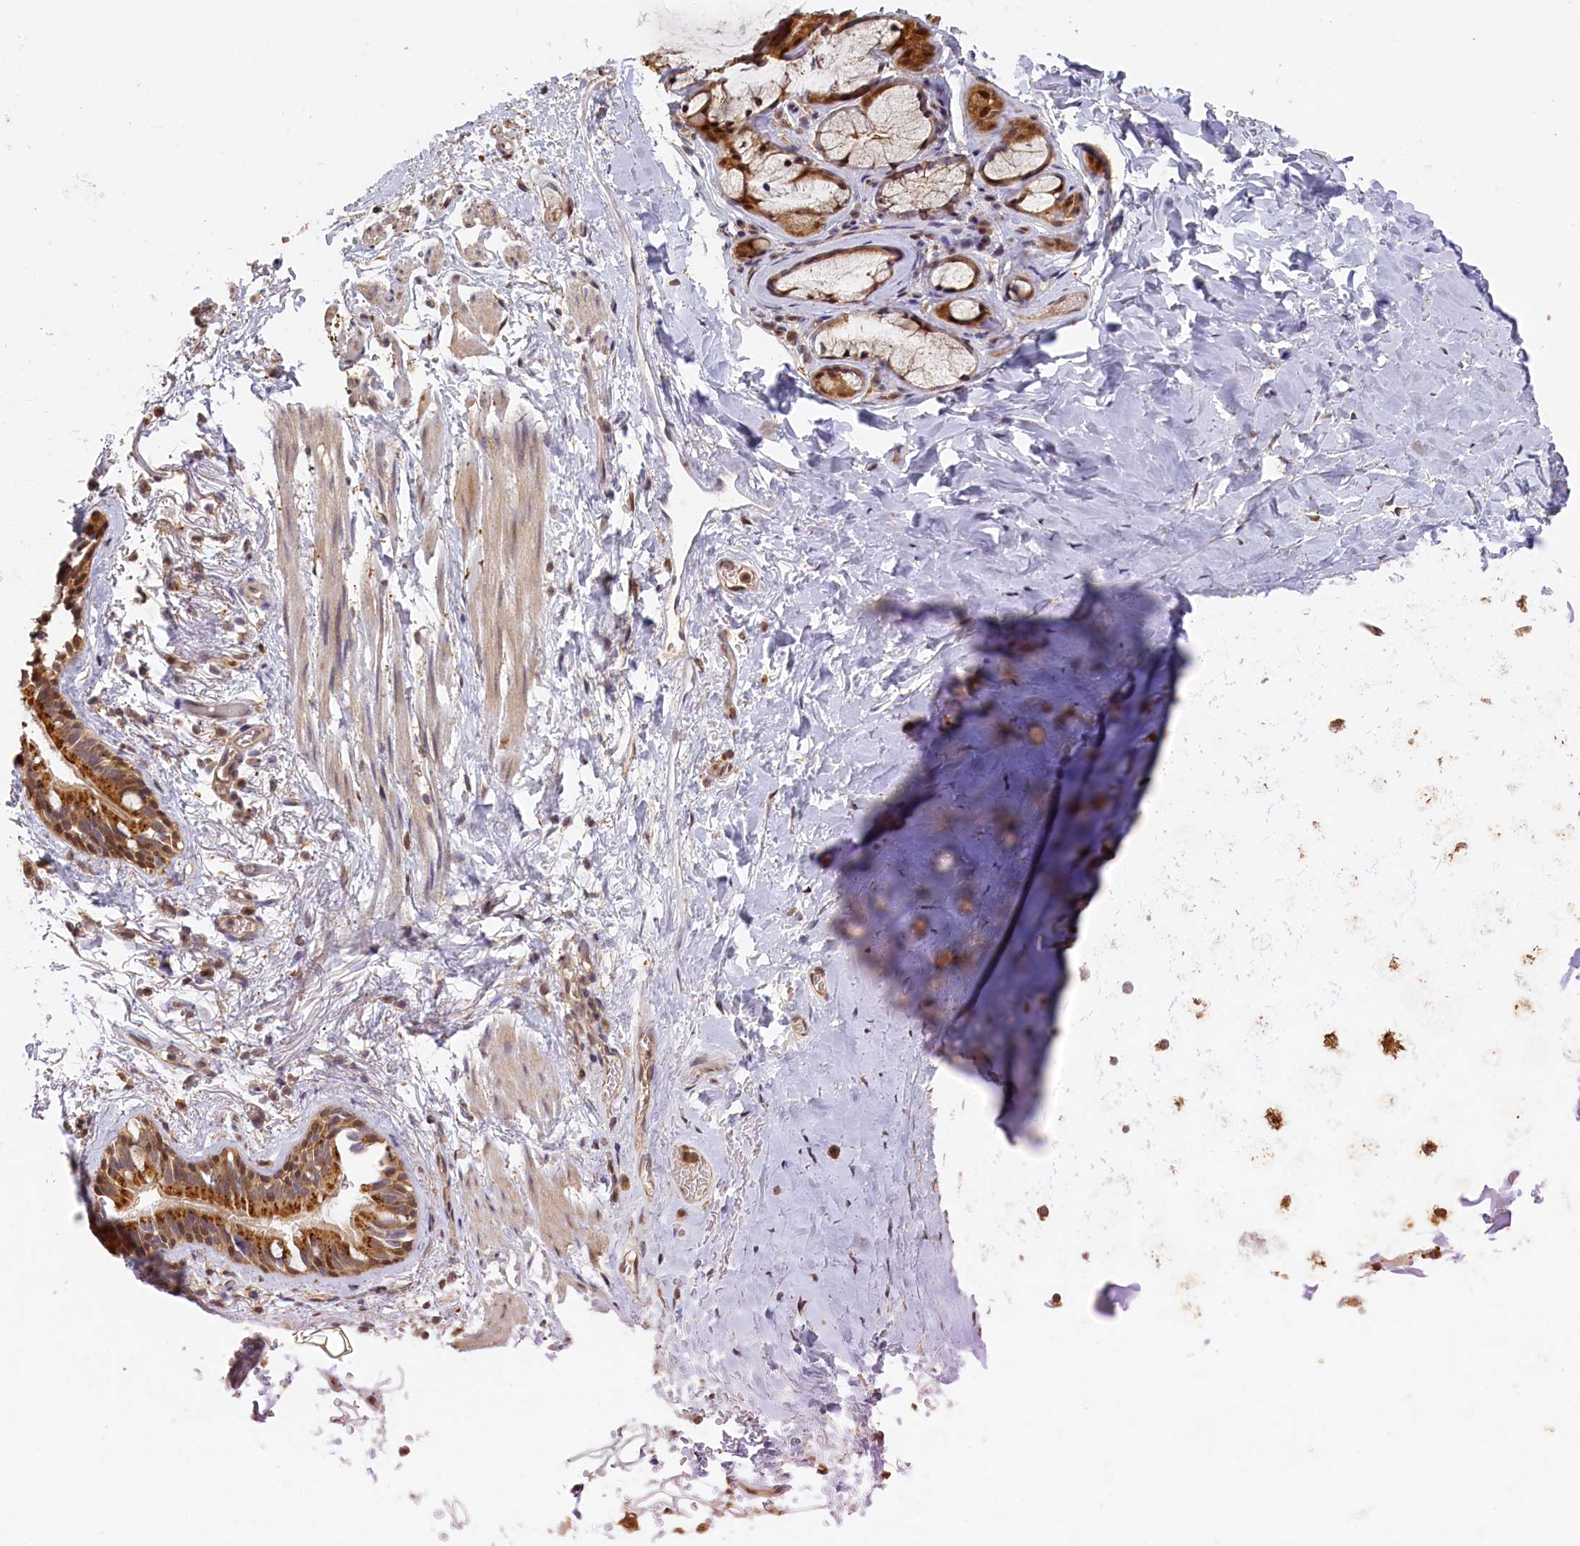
{"staining": {"intensity": "moderate", "quantity": ">75%", "location": "cytoplasmic/membranous"}, "tissue": "adipose tissue", "cell_type": "Adipocytes", "image_type": "normal", "snomed": [{"axis": "morphology", "description": "Normal tissue, NOS"}, {"axis": "topography", "description": "Lymph node"}, {"axis": "topography", "description": "Bronchus"}], "caption": "Protein staining of unremarkable adipose tissue exhibits moderate cytoplasmic/membranous staining in about >75% of adipocytes. The staining is performed using DAB (3,3'-diaminobenzidine) brown chromogen to label protein expression. The nuclei are counter-stained blue using hematoxylin.", "gene": "UCHL3", "patient": {"sex": "male", "age": 63}}